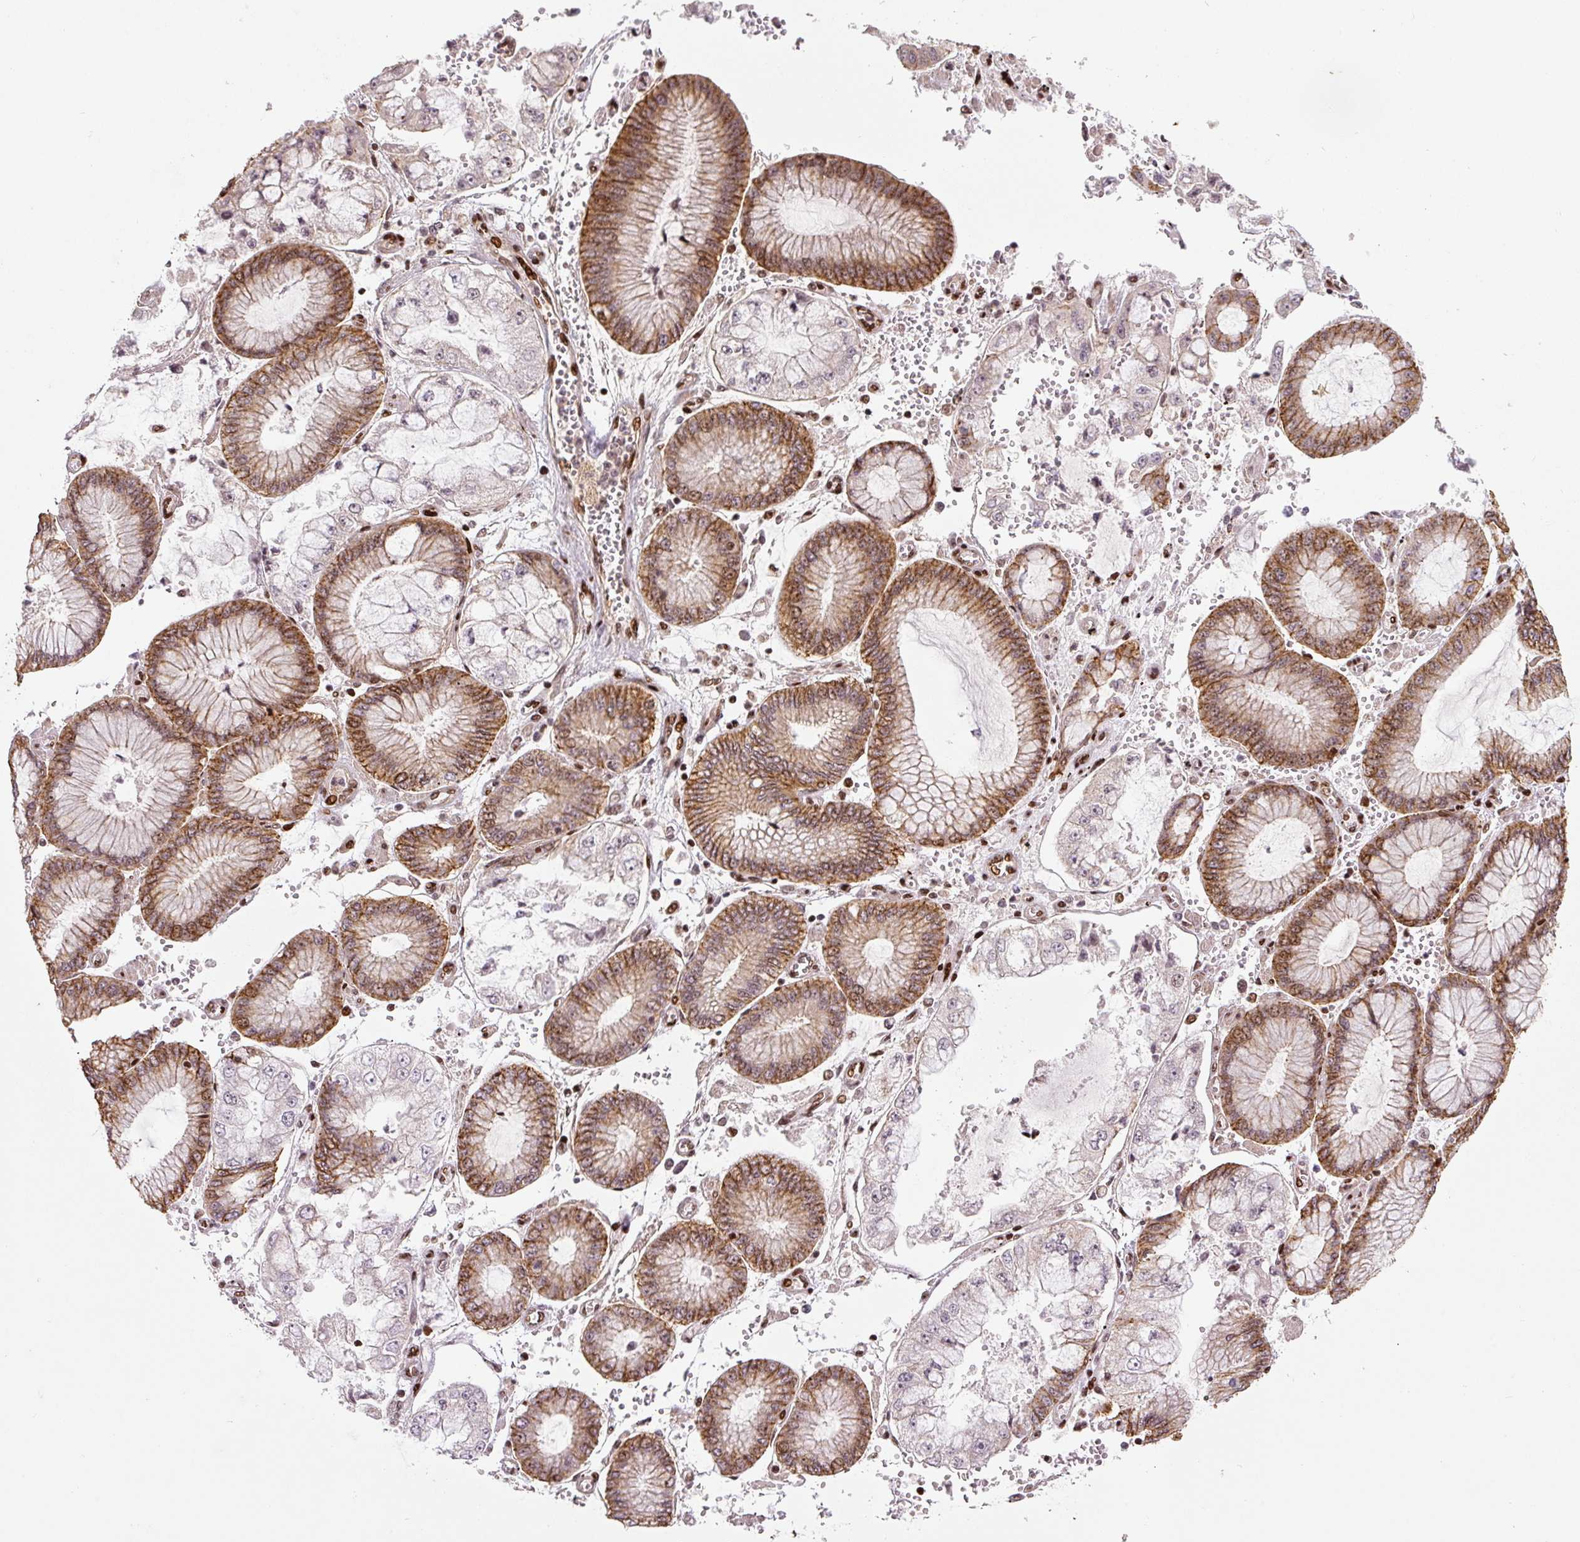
{"staining": {"intensity": "moderate", "quantity": ">75%", "location": "cytoplasmic/membranous"}, "tissue": "stomach cancer", "cell_type": "Tumor cells", "image_type": "cancer", "snomed": [{"axis": "morphology", "description": "Adenocarcinoma, NOS"}, {"axis": "topography", "description": "Stomach"}], "caption": "A high-resolution micrograph shows IHC staining of adenocarcinoma (stomach), which reveals moderate cytoplasmic/membranous staining in approximately >75% of tumor cells. The staining is performed using DAB (3,3'-diaminobenzidine) brown chromogen to label protein expression. The nuclei are counter-stained blue using hematoxylin.", "gene": "PYDC2", "patient": {"sex": "male", "age": 76}}